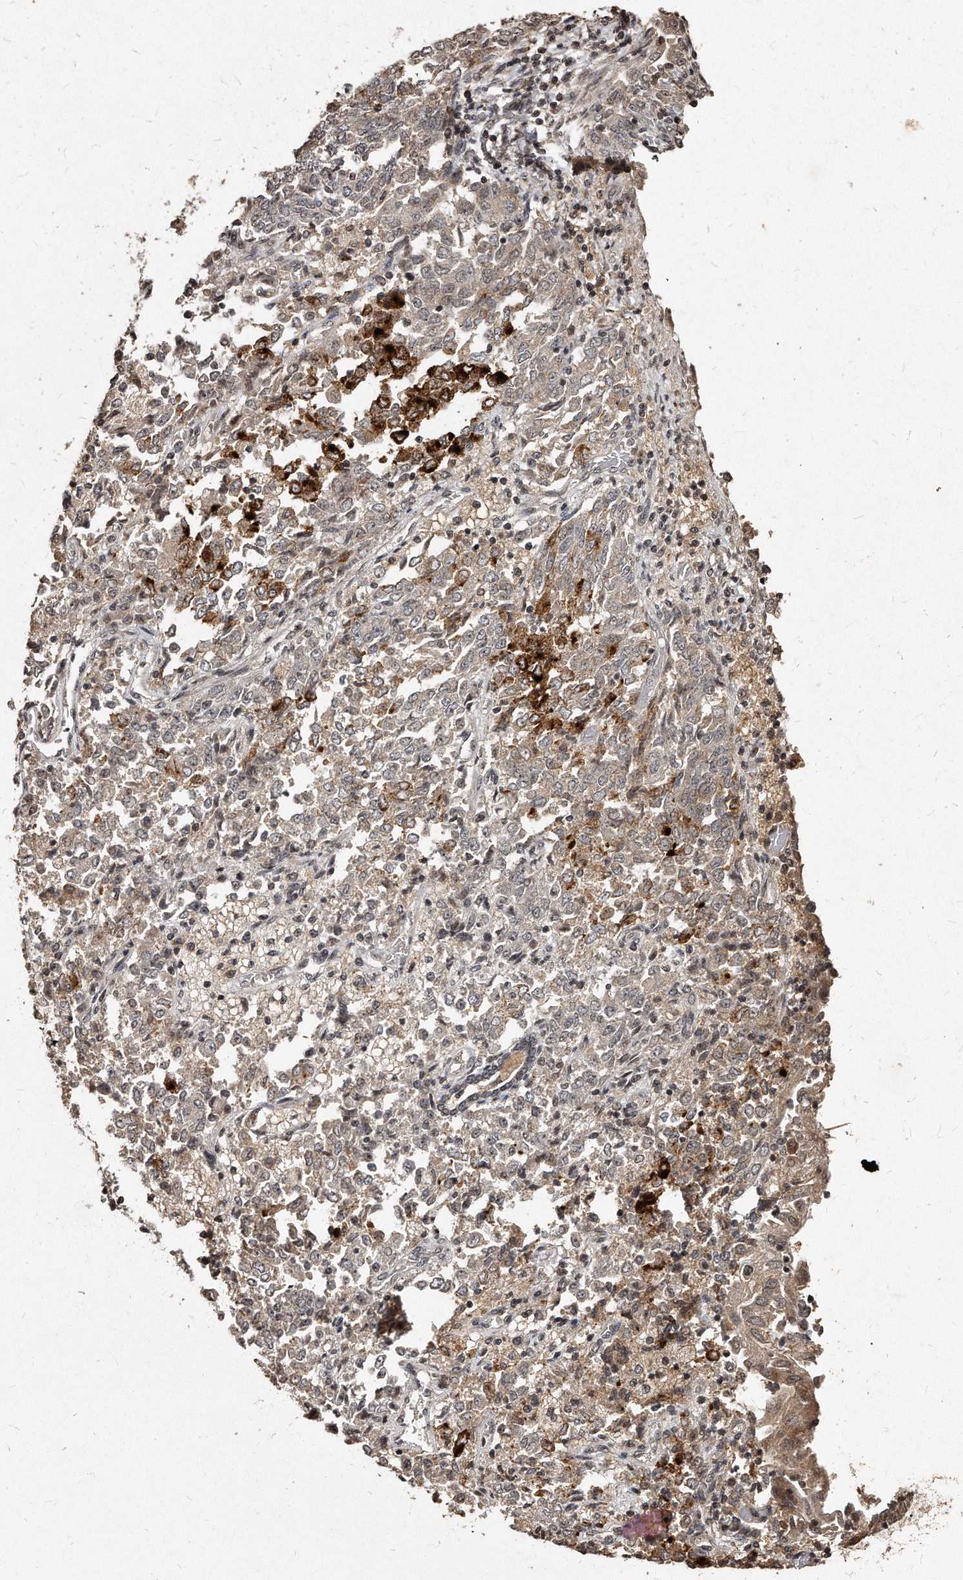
{"staining": {"intensity": "moderate", "quantity": "<25%", "location": "cytoplasmic/membranous"}, "tissue": "endometrial cancer", "cell_type": "Tumor cells", "image_type": "cancer", "snomed": [{"axis": "morphology", "description": "Adenocarcinoma, NOS"}, {"axis": "topography", "description": "Endometrium"}], "caption": "Endometrial cancer (adenocarcinoma) stained for a protein reveals moderate cytoplasmic/membranous positivity in tumor cells.", "gene": "TSHR", "patient": {"sex": "female", "age": 80}}